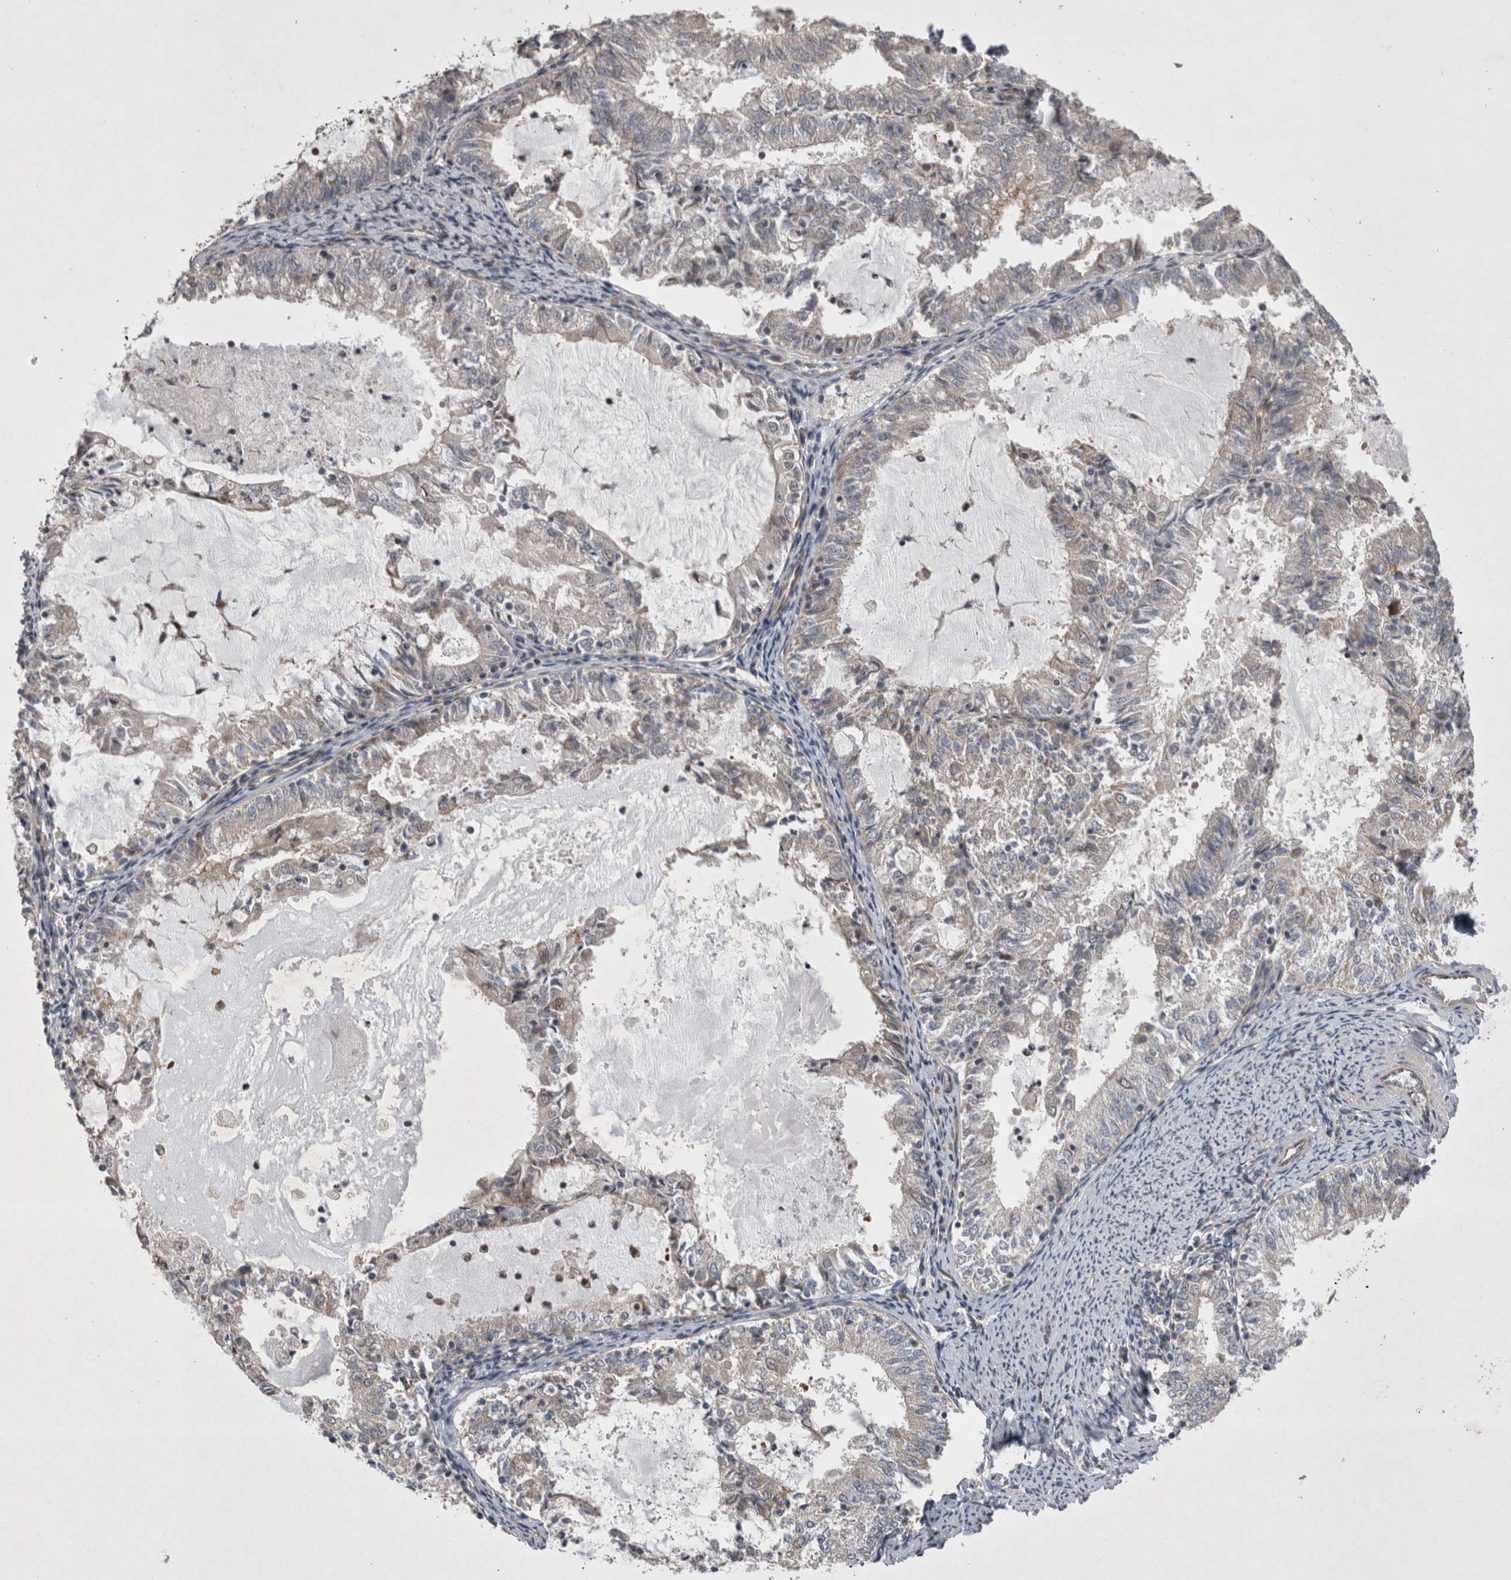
{"staining": {"intensity": "negative", "quantity": "none", "location": "none"}, "tissue": "endometrial cancer", "cell_type": "Tumor cells", "image_type": "cancer", "snomed": [{"axis": "morphology", "description": "Adenocarcinoma, NOS"}, {"axis": "topography", "description": "Endometrium"}], "caption": "This is an immunohistochemistry micrograph of endometrial cancer (adenocarcinoma). There is no staining in tumor cells.", "gene": "TSPOAP1", "patient": {"sex": "female", "age": 57}}